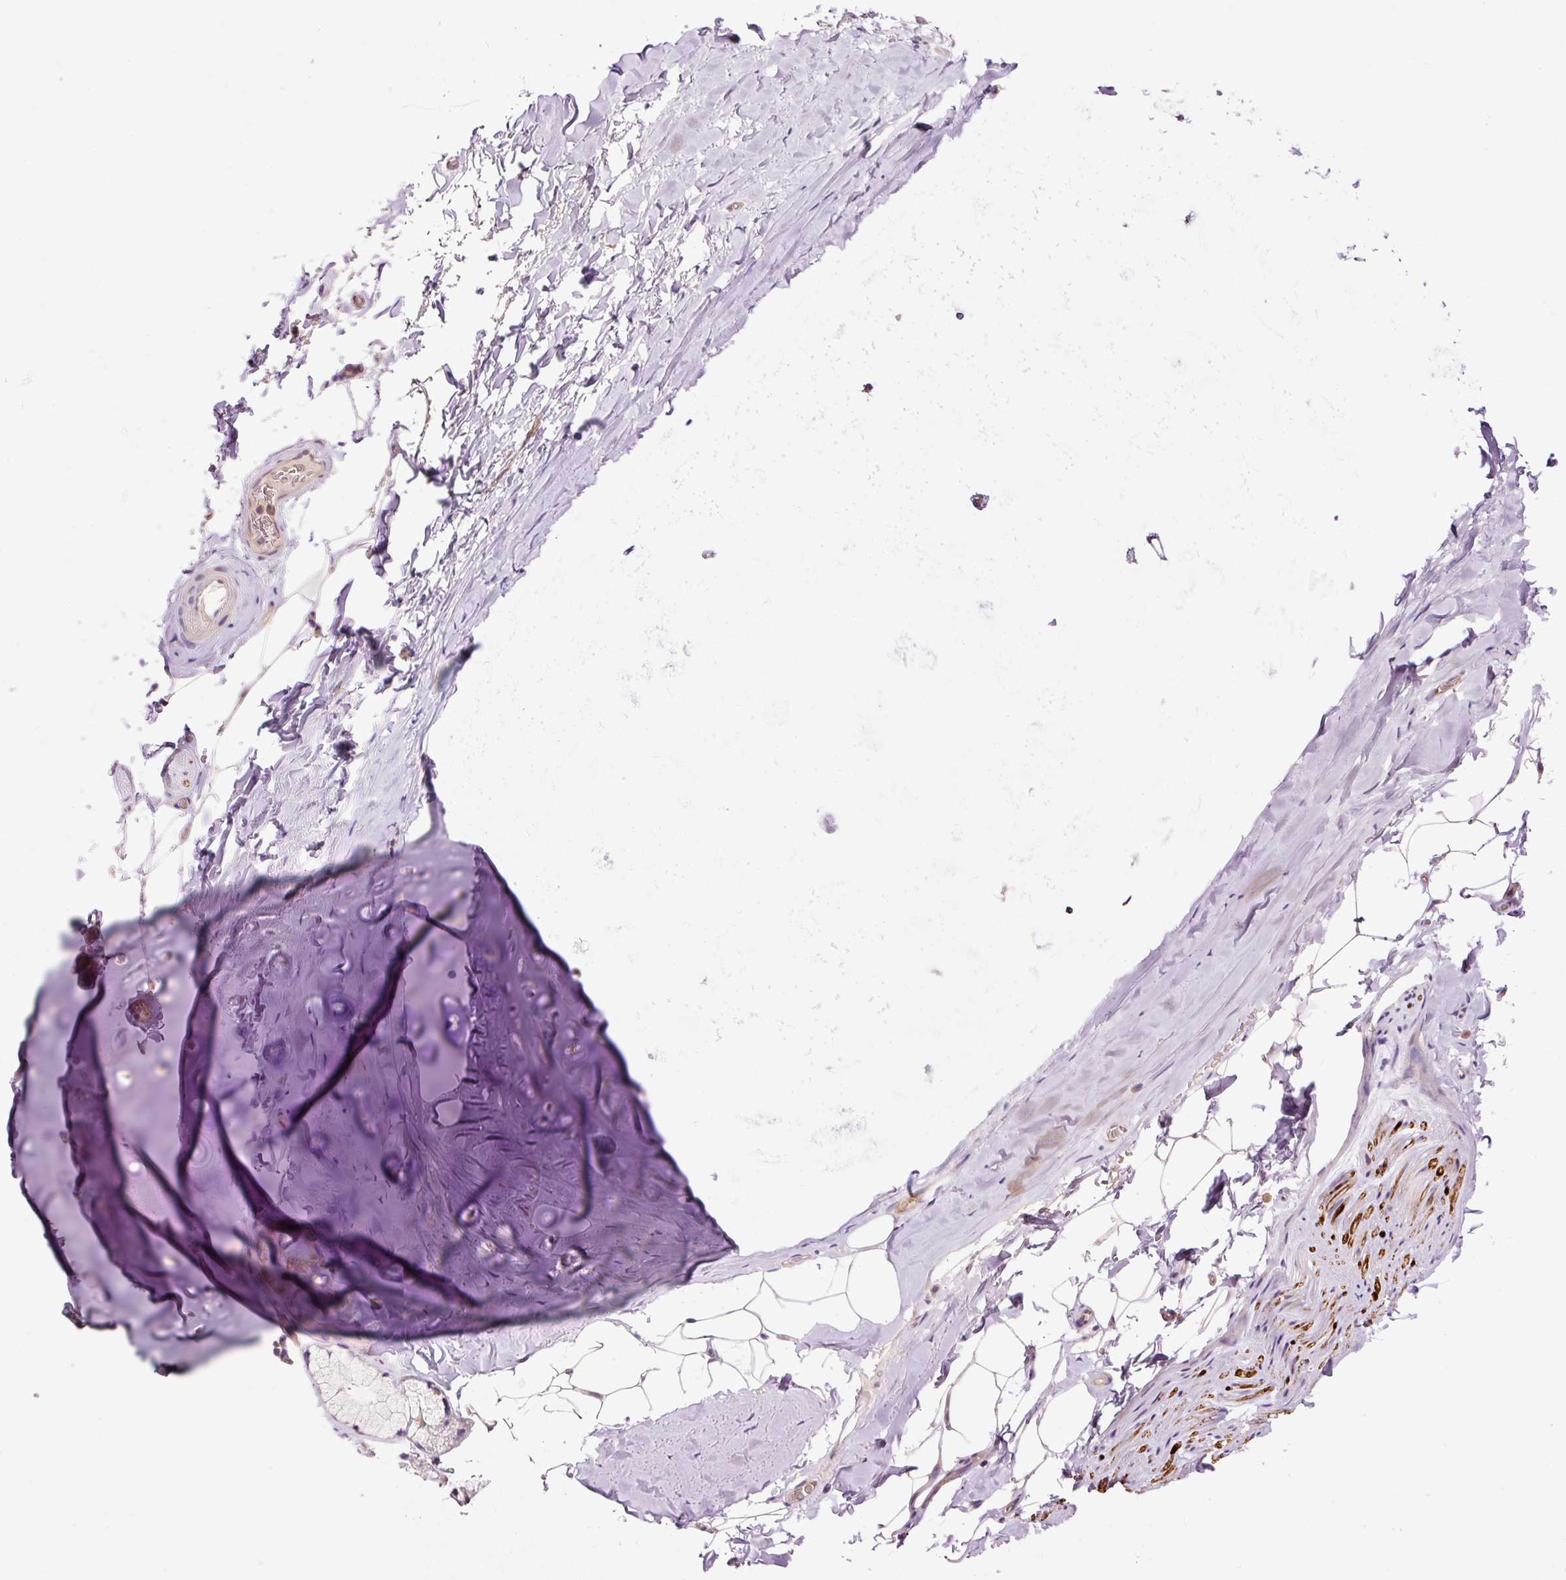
{"staining": {"intensity": "negative", "quantity": "none", "location": "none"}, "tissue": "adipose tissue", "cell_type": "Adipocytes", "image_type": "normal", "snomed": [{"axis": "morphology", "description": "Normal tissue, NOS"}, {"axis": "topography", "description": "Cartilage tissue"}, {"axis": "topography", "description": "Bronchus"}, {"axis": "topography", "description": "Peripheral nerve tissue"}], "caption": "This histopathology image is of benign adipose tissue stained with immunohistochemistry to label a protein in brown with the nuclei are counter-stained blue. There is no expression in adipocytes.", "gene": "BOLA3", "patient": {"sex": "male", "age": 67}}